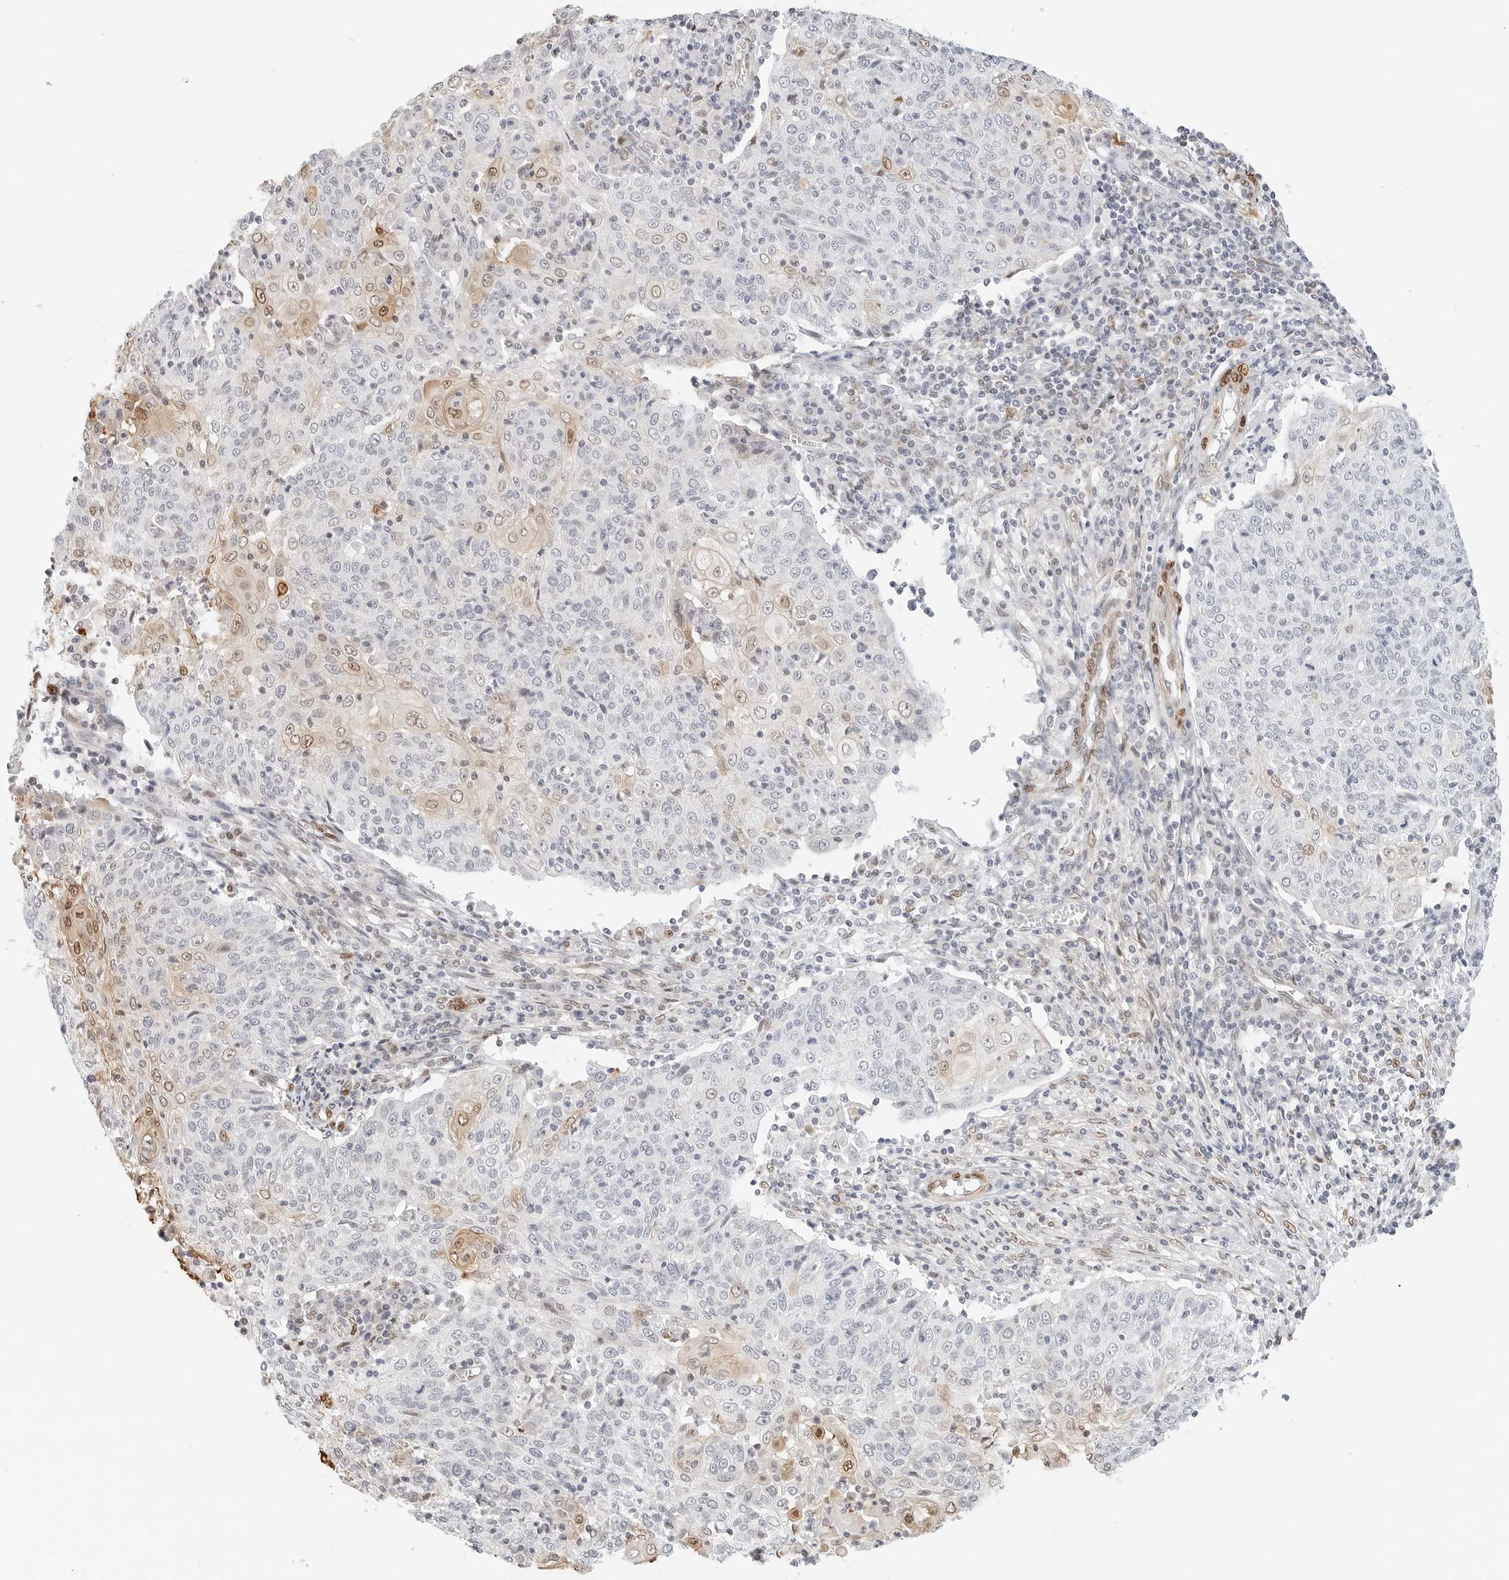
{"staining": {"intensity": "moderate", "quantity": "<25%", "location": "nuclear"}, "tissue": "cervical cancer", "cell_type": "Tumor cells", "image_type": "cancer", "snomed": [{"axis": "morphology", "description": "Squamous cell carcinoma, NOS"}, {"axis": "topography", "description": "Cervix"}], "caption": "A brown stain labels moderate nuclear staining of a protein in squamous cell carcinoma (cervical) tumor cells.", "gene": "SPIDR", "patient": {"sex": "female", "age": 48}}